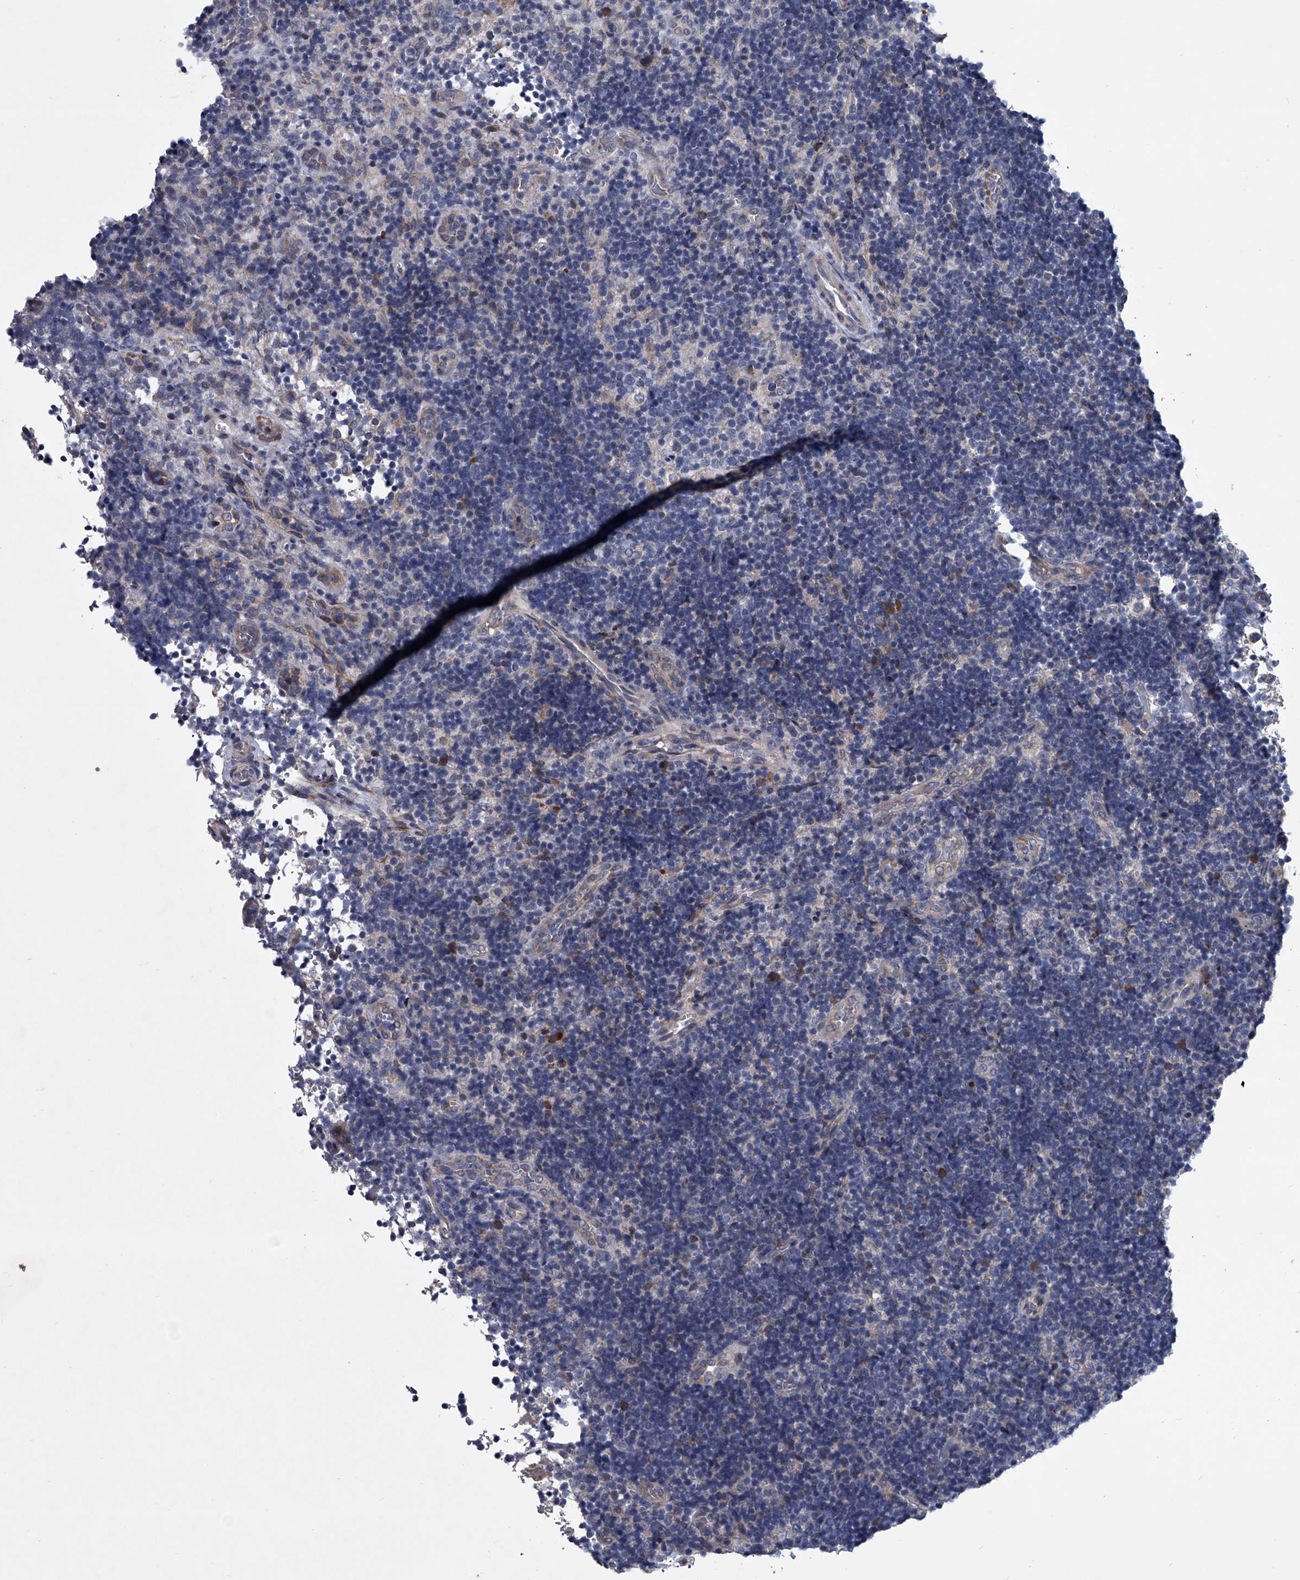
{"staining": {"intensity": "negative", "quantity": "none", "location": "none"}, "tissue": "lymph node", "cell_type": "Germinal center cells", "image_type": "normal", "snomed": [{"axis": "morphology", "description": "Normal tissue, NOS"}, {"axis": "topography", "description": "Lymph node"}], "caption": "IHC histopathology image of unremarkable lymph node: human lymph node stained with DAB exhibits no significant protein positivity in germinal center cells. The staining is performed using DAB (3,3'-diaminobenzidine) brown chromogen with nuclei counter-stained in using hematoxylin.", "gene": "ABCG1", "patient": {"sex": "female", "age": 22}}